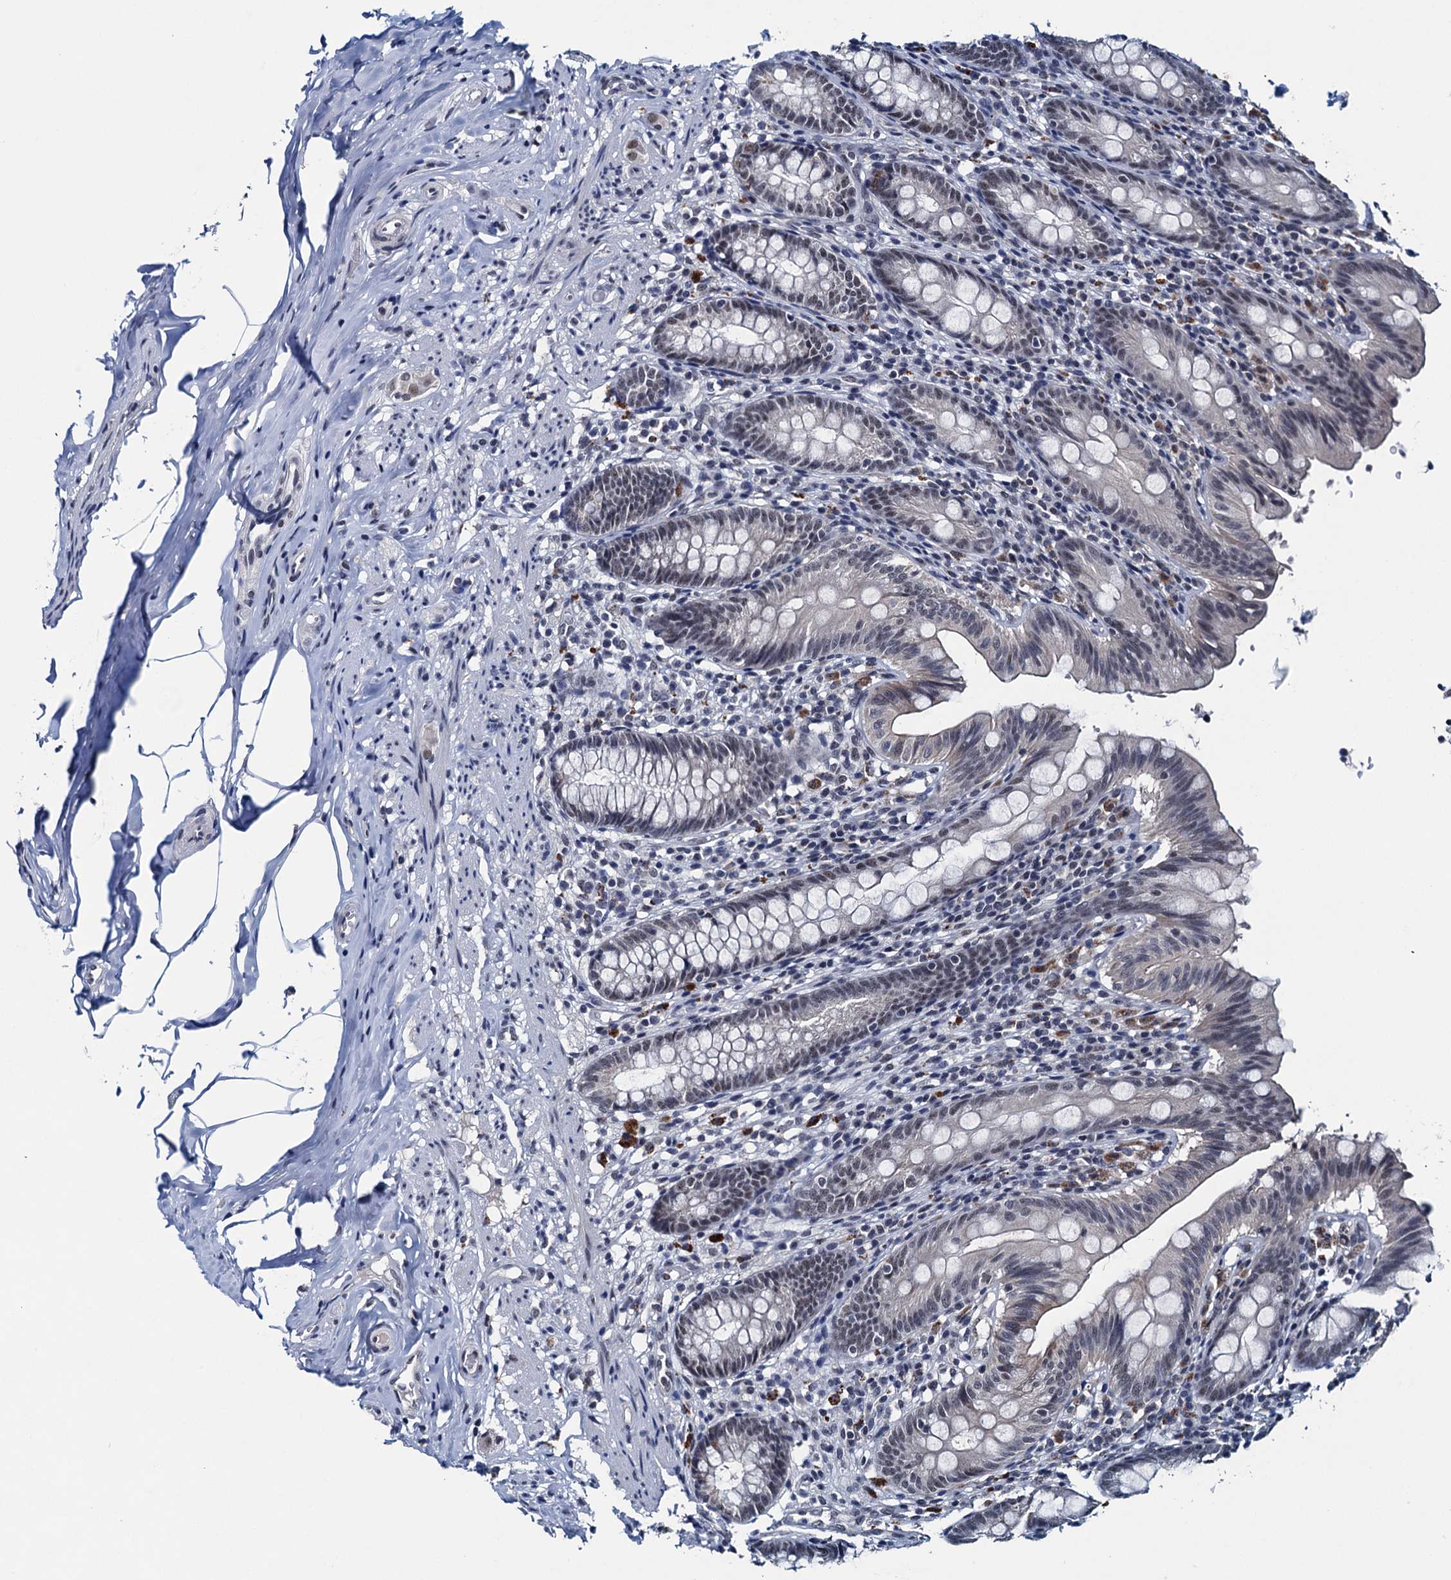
{"staining": {"intensity": "weak", "quantity": "25%-75%", "location": "nuclear"}, "tissue": "appendix", "cell_type": "Glandular cells", "image_type": "normal", "snomed": [{"axis": "morphology", "description": "Normal tissue, NOS"}, {"axis": "topography", "description": "Appendix"}], "caption": "A photomicrograph showing weak nuclear staining in about 25%-75% of glandular cells in benign appendix, as visualized by brown immunohistochemical staining.", "gene": "FNBP4", "patient": {"sex": "male", "age": 55}}